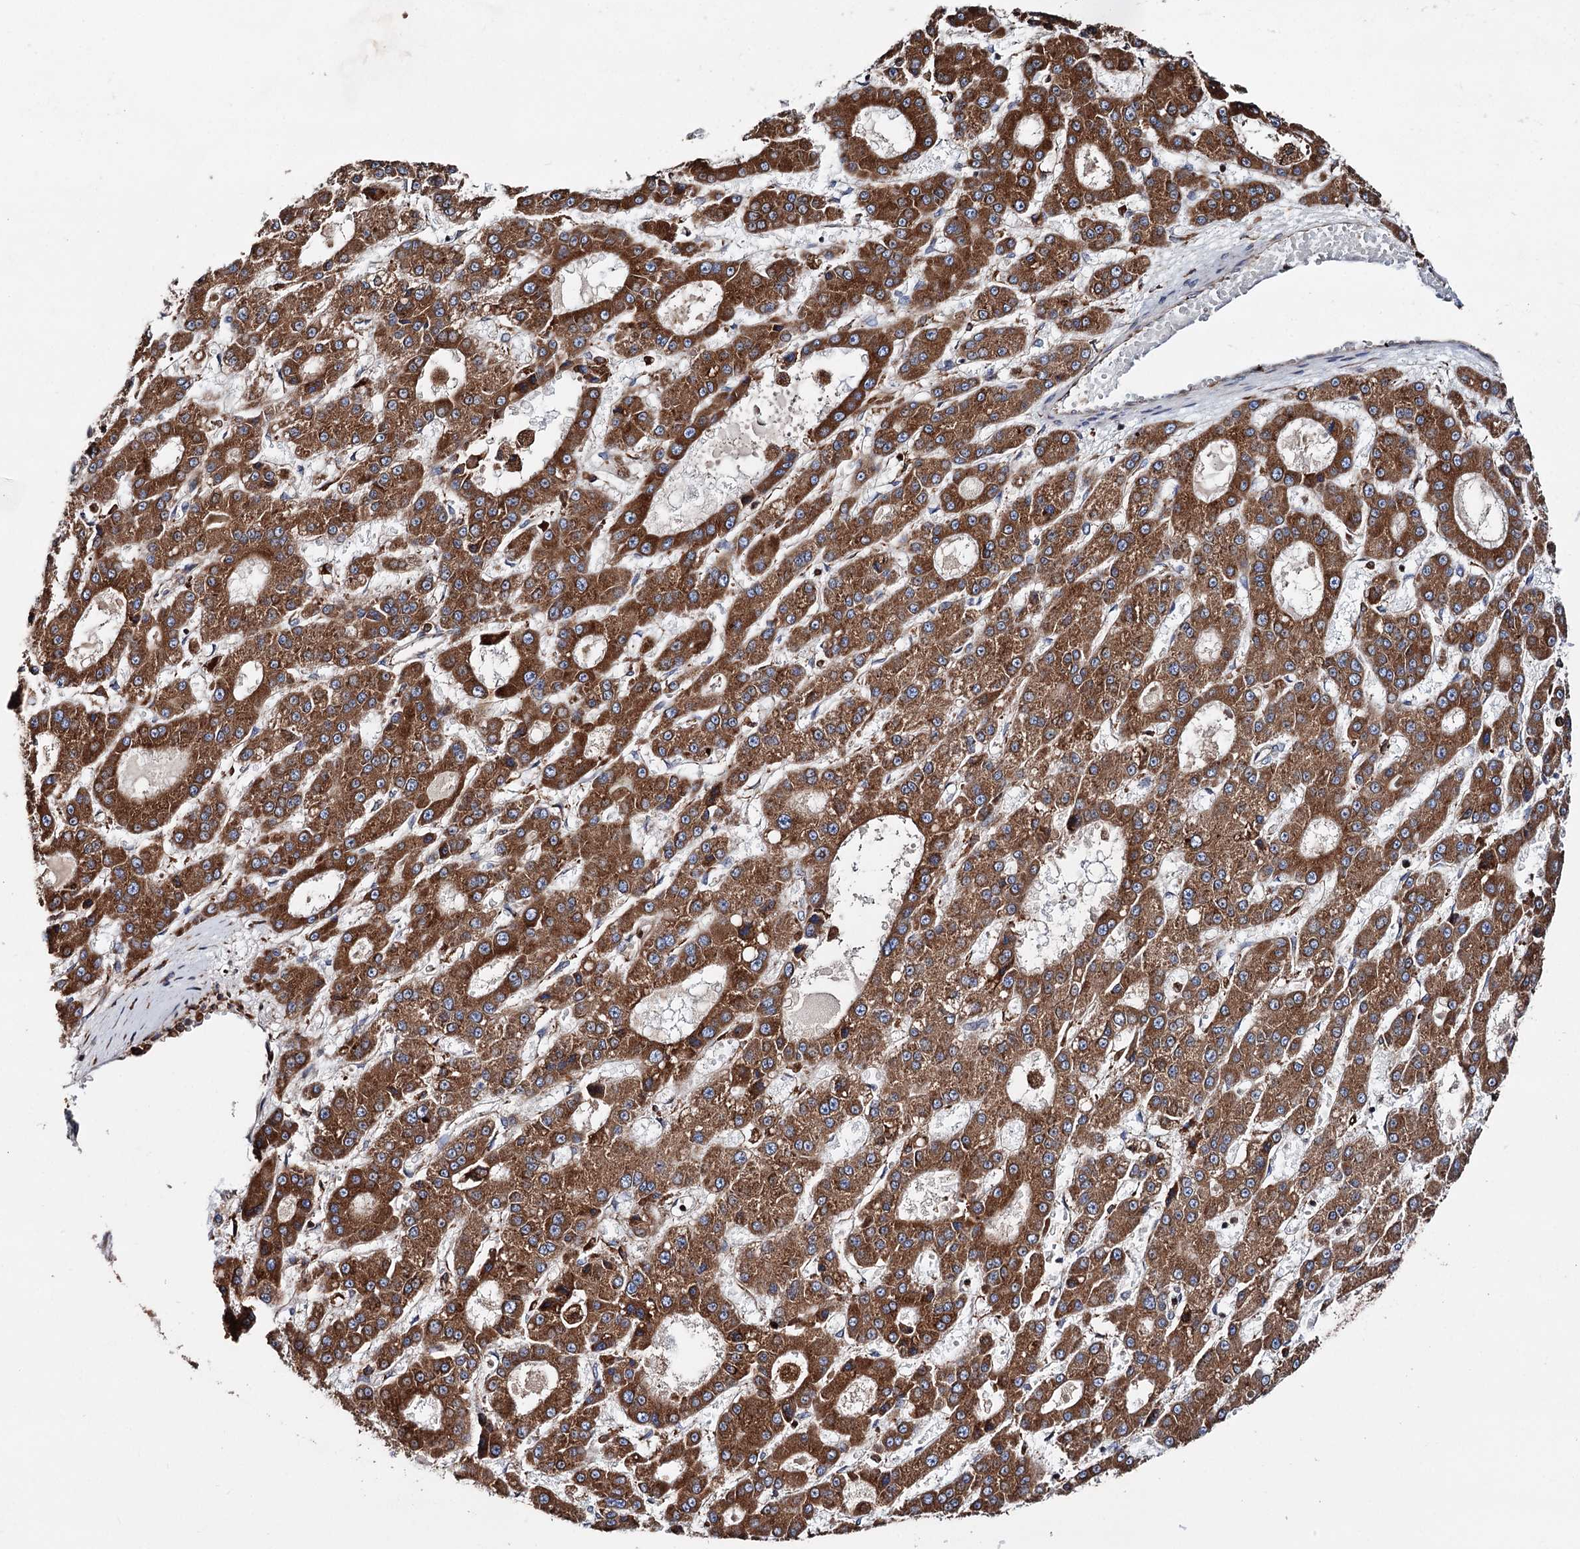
{"staining": {"intensity": "moderate", "quantity": ">75%", "location": "cytoplasmic/membranous"}, "tissue": "liver cancer", "cell_type": "Tumor cells", "image_type": "cancer", "snomed": [{"axis": "morphology", "description": "Carcinoma, Hepatocellular, NOS"}, {"axis": "topography", "description": "Liver"}], "caption": "Brown immunohistochemical staining in liver cancer reveals moderate cytoplasmic/membranous positivity in approximately >75% of tumor cells. (Stains: DAB in brown, nuclei in blue, Microscopy: brightfield microscopy at high magnification).", "gene": "ERP29", "patient": {"sex": "male", "age": 70}}